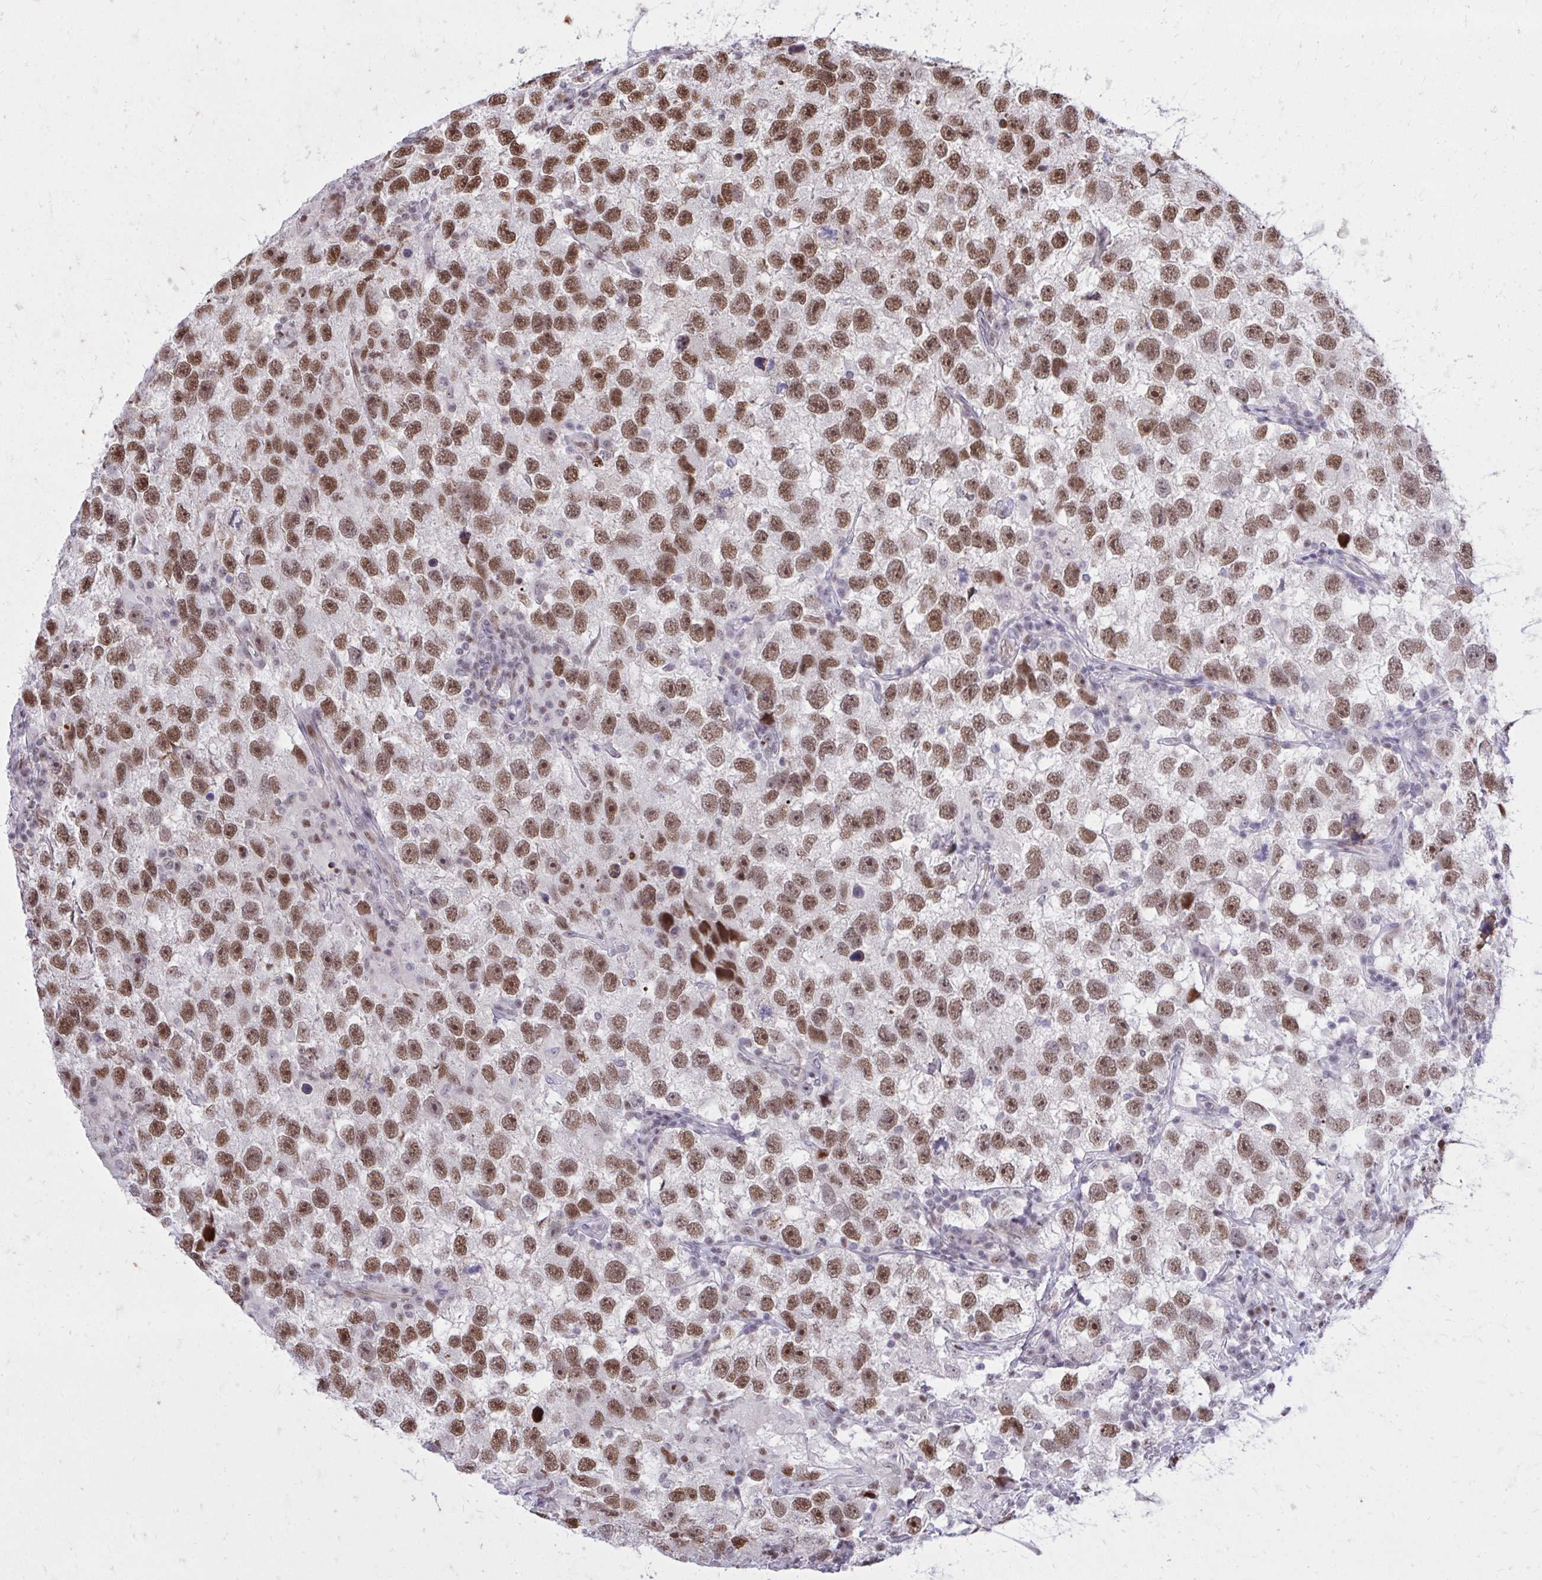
{"staining": {"intensity": "moderate", "quantity": ">75%", "location": "nuclear"}, "tissue": "testis cancer", "cell_type": "Tumor cells", "image_type": "cancer", "snomed": [{"axis": "morphology", "description": "Seminoma, NOS"}, {"axis": "topography", "description": "Testis"}], "caption": "Testis cancer (seminoma) was stained to show a protein in brown. There is medium levels of moderate nuclear expression in approximately >75% of tumor cells.", "gene": "C14orf39", "patient": {"sex": "male", "age": 26}}